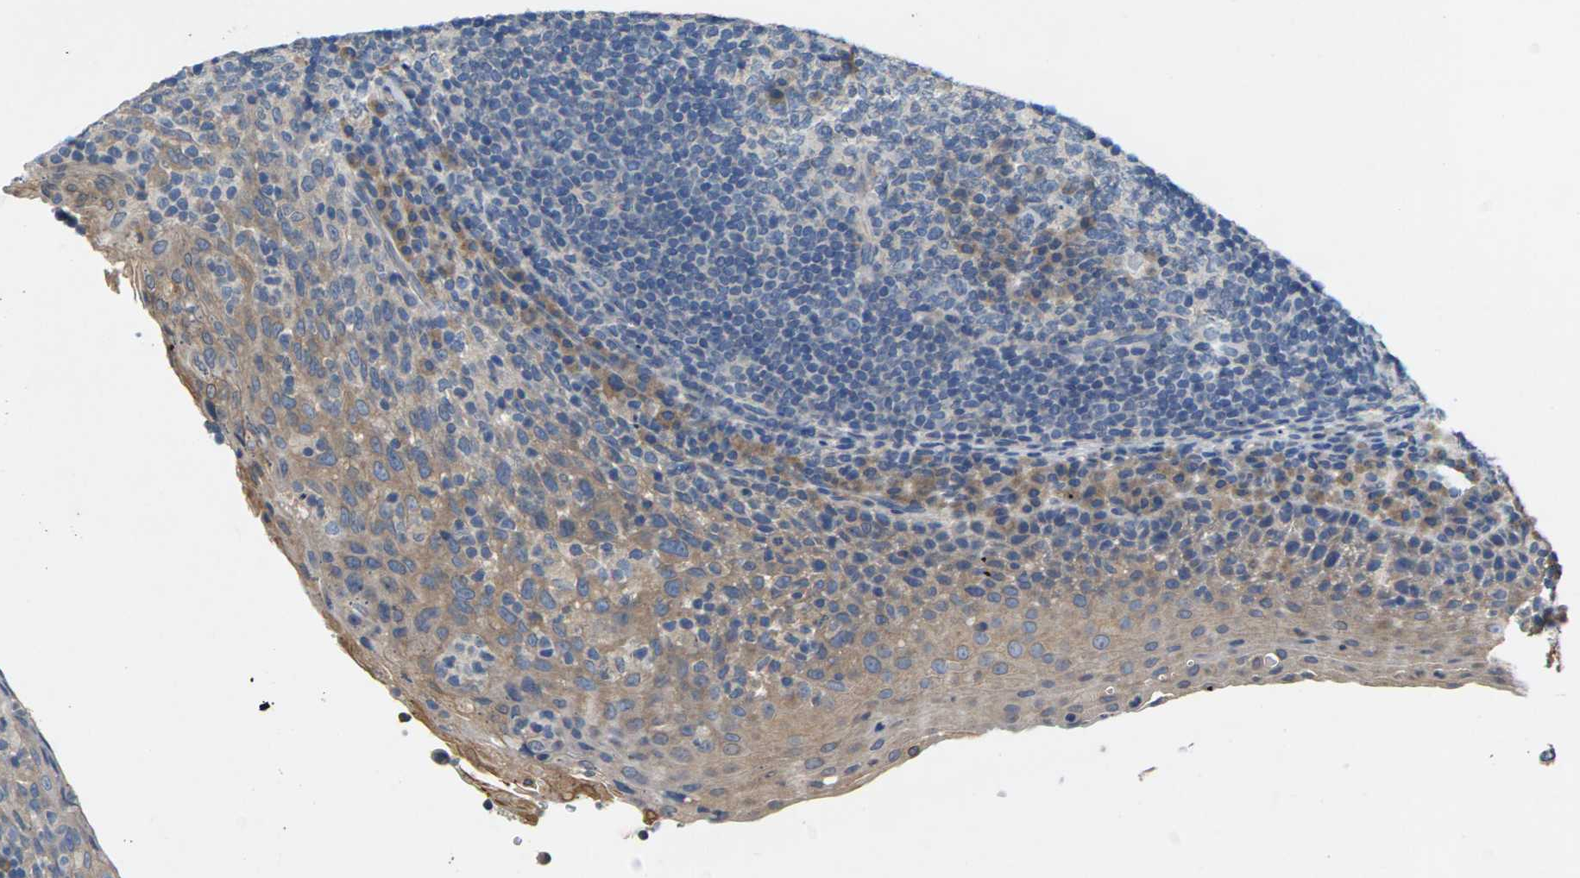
{"staining": {"intensity": "negative", "quantity": "none", "location": "none"}, "tissue": "tonsil", "cell_type": "Germinal center cells", "image_type": "normal", "snomed": [{"axis": "morphology", "description": "Normal tissue, NOS"}, {"axis": "topography", "description": "Tonsil"}], "caption": "Immunohistochemistry image of unremarkable human tonsil stained for a protein (brown), which reveals no positivity in germinal center cells.", "gene": "SLC2A2", "patient": {"sex": "male", "age": 17}}